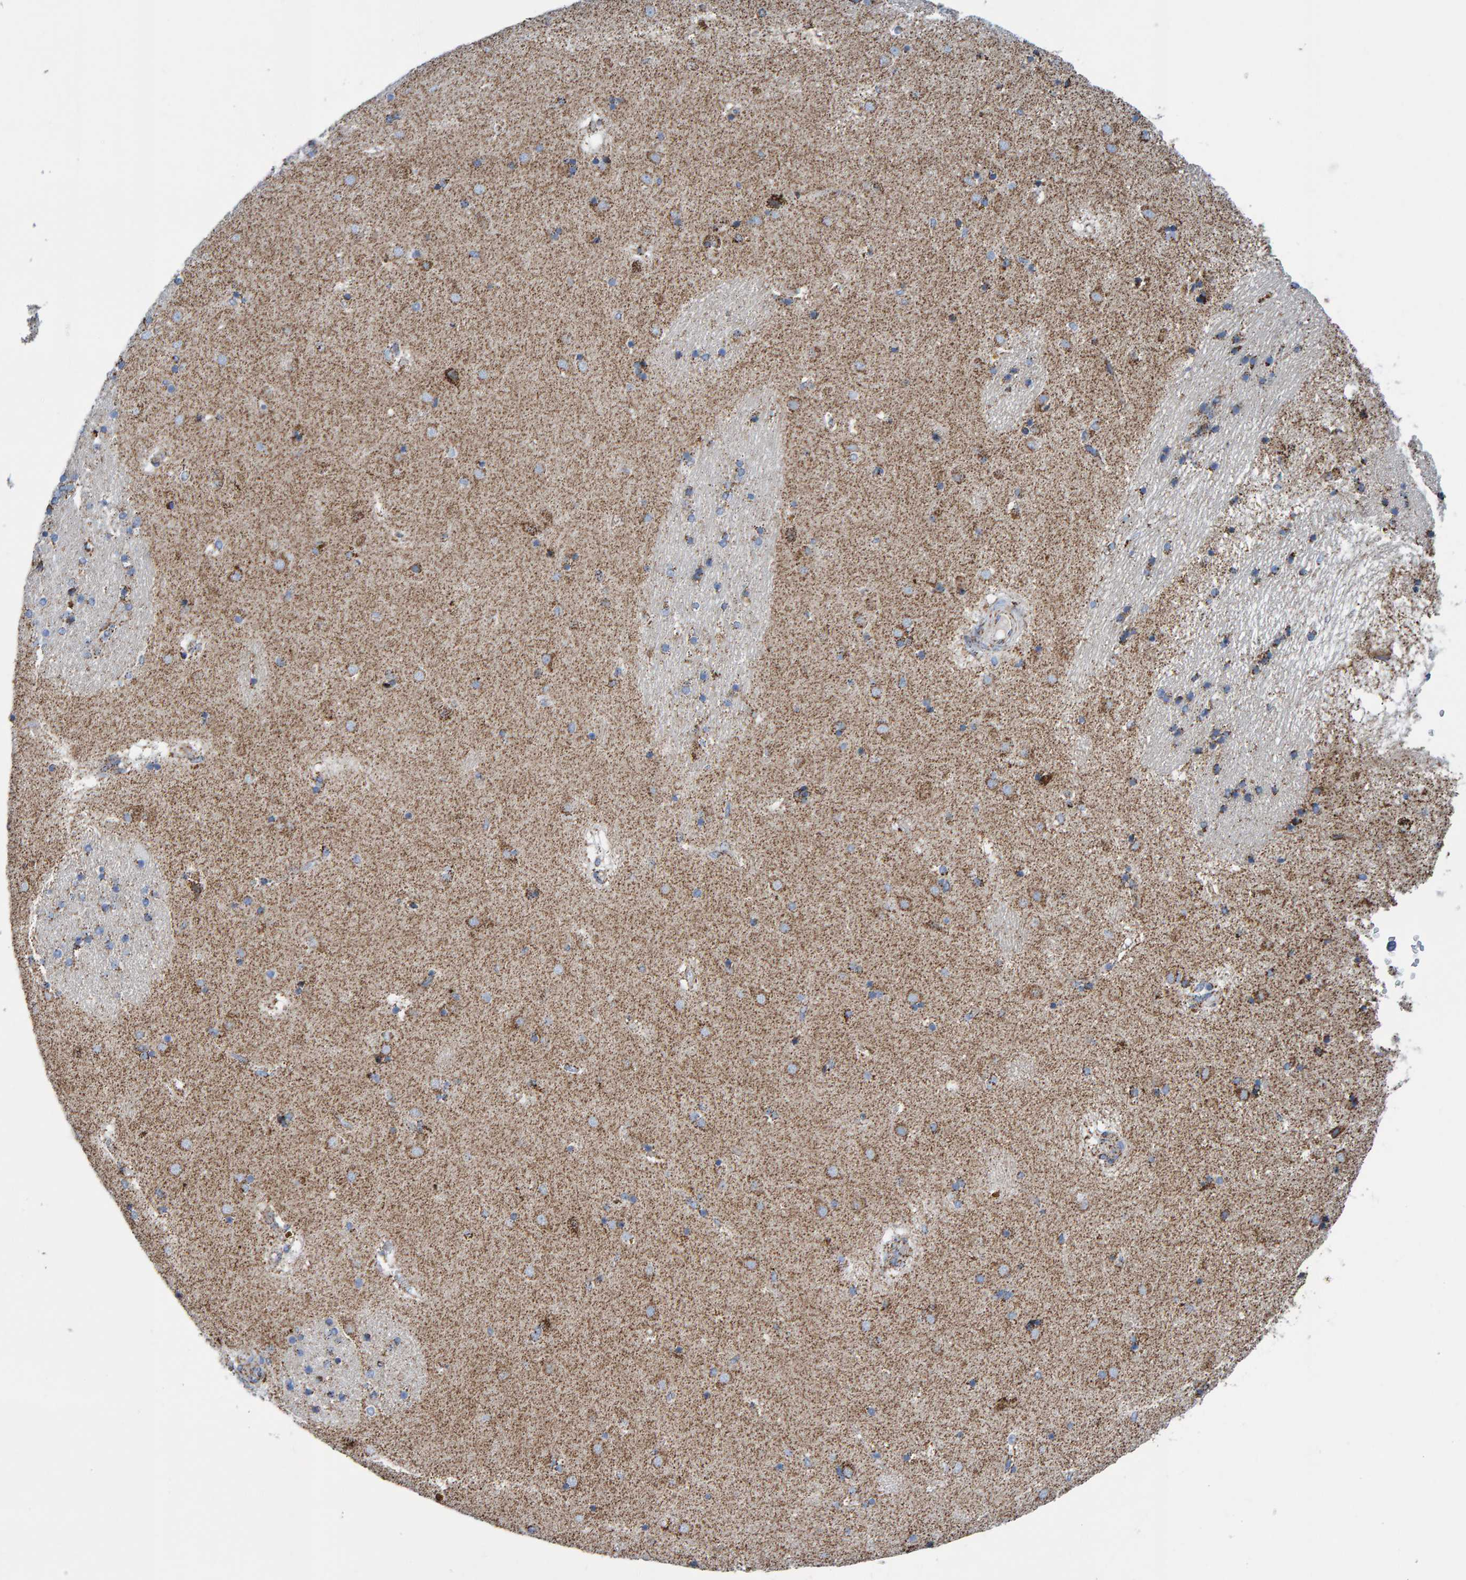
{"staining": {"intensity": "moderate", "quantity": "<25%", "location": "cytoplasmic/membranous"}, "tissue": "caudate", "cell_type": "Glial cells", "image_type": "normal", "snomed": [{"axis": "morphology", "description": "Normal tissue, NOS"}, {"axis": "topography", "description": "Lateral ventricle wall"}], "caption": "Caudate stained with immunohistochemistry reveals moderate cytoplasmic/membranous positivity in about <25% of glial cells.", "gene": "ENSG00000262660", "patient": {"sex": "male", "age": 70}}